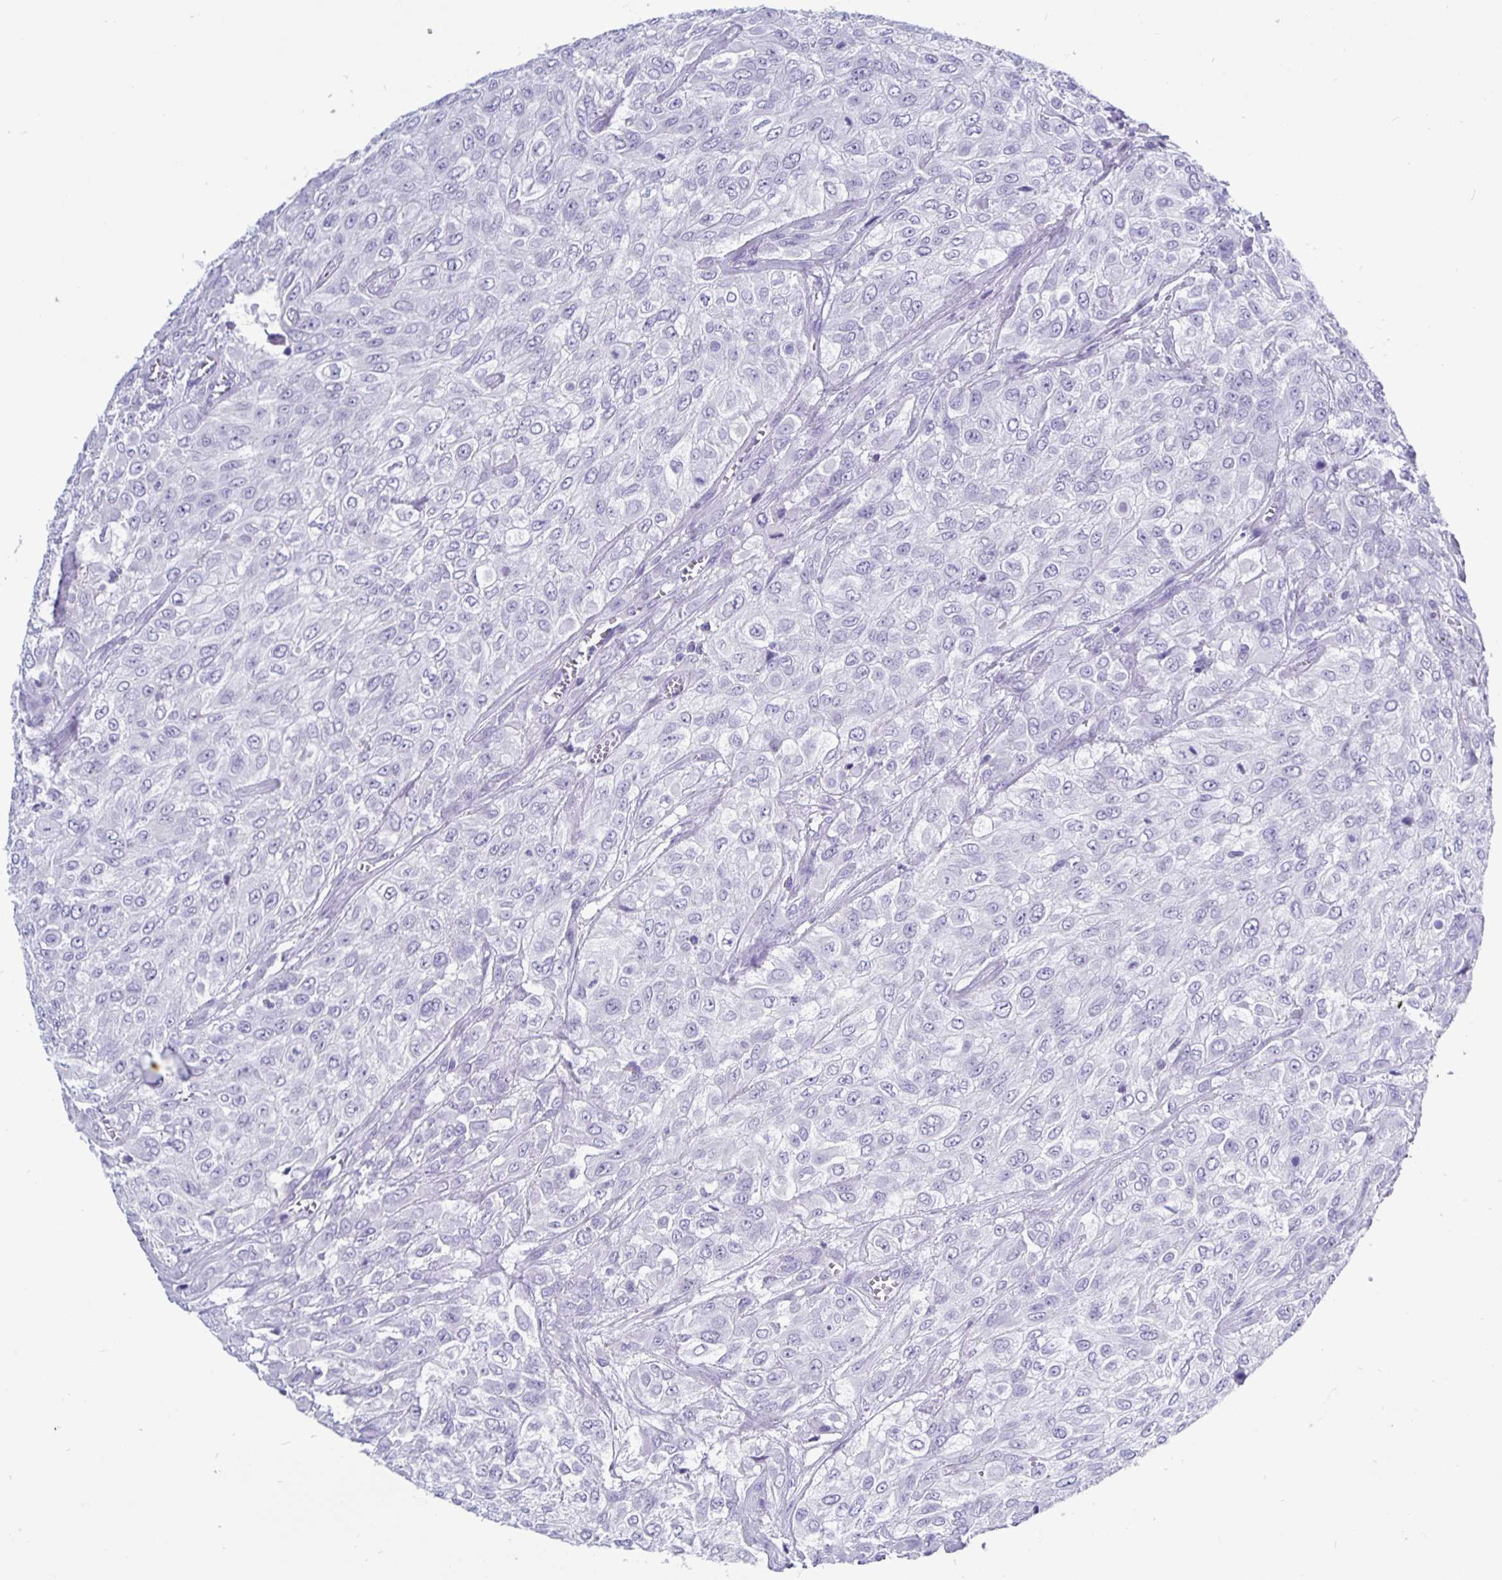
{"staining": {"intensity": "negative", "quantity": "none", "location": "none"}, "tissue": "urothelial cancer", "cell_type": "Tumor cells", "image_type": "cancer", "snomed": [{"axis": "morphology", "description": "Urothelial carcinoma, High grade"}, {"axis": "topography", "description": "Urinary bladder"}], "caption": "Image shows no significant protein expression in tumor cells of urothelial cancer.", "gene": "ODF3B", "patient": {"sex": "male", "age": 57}}